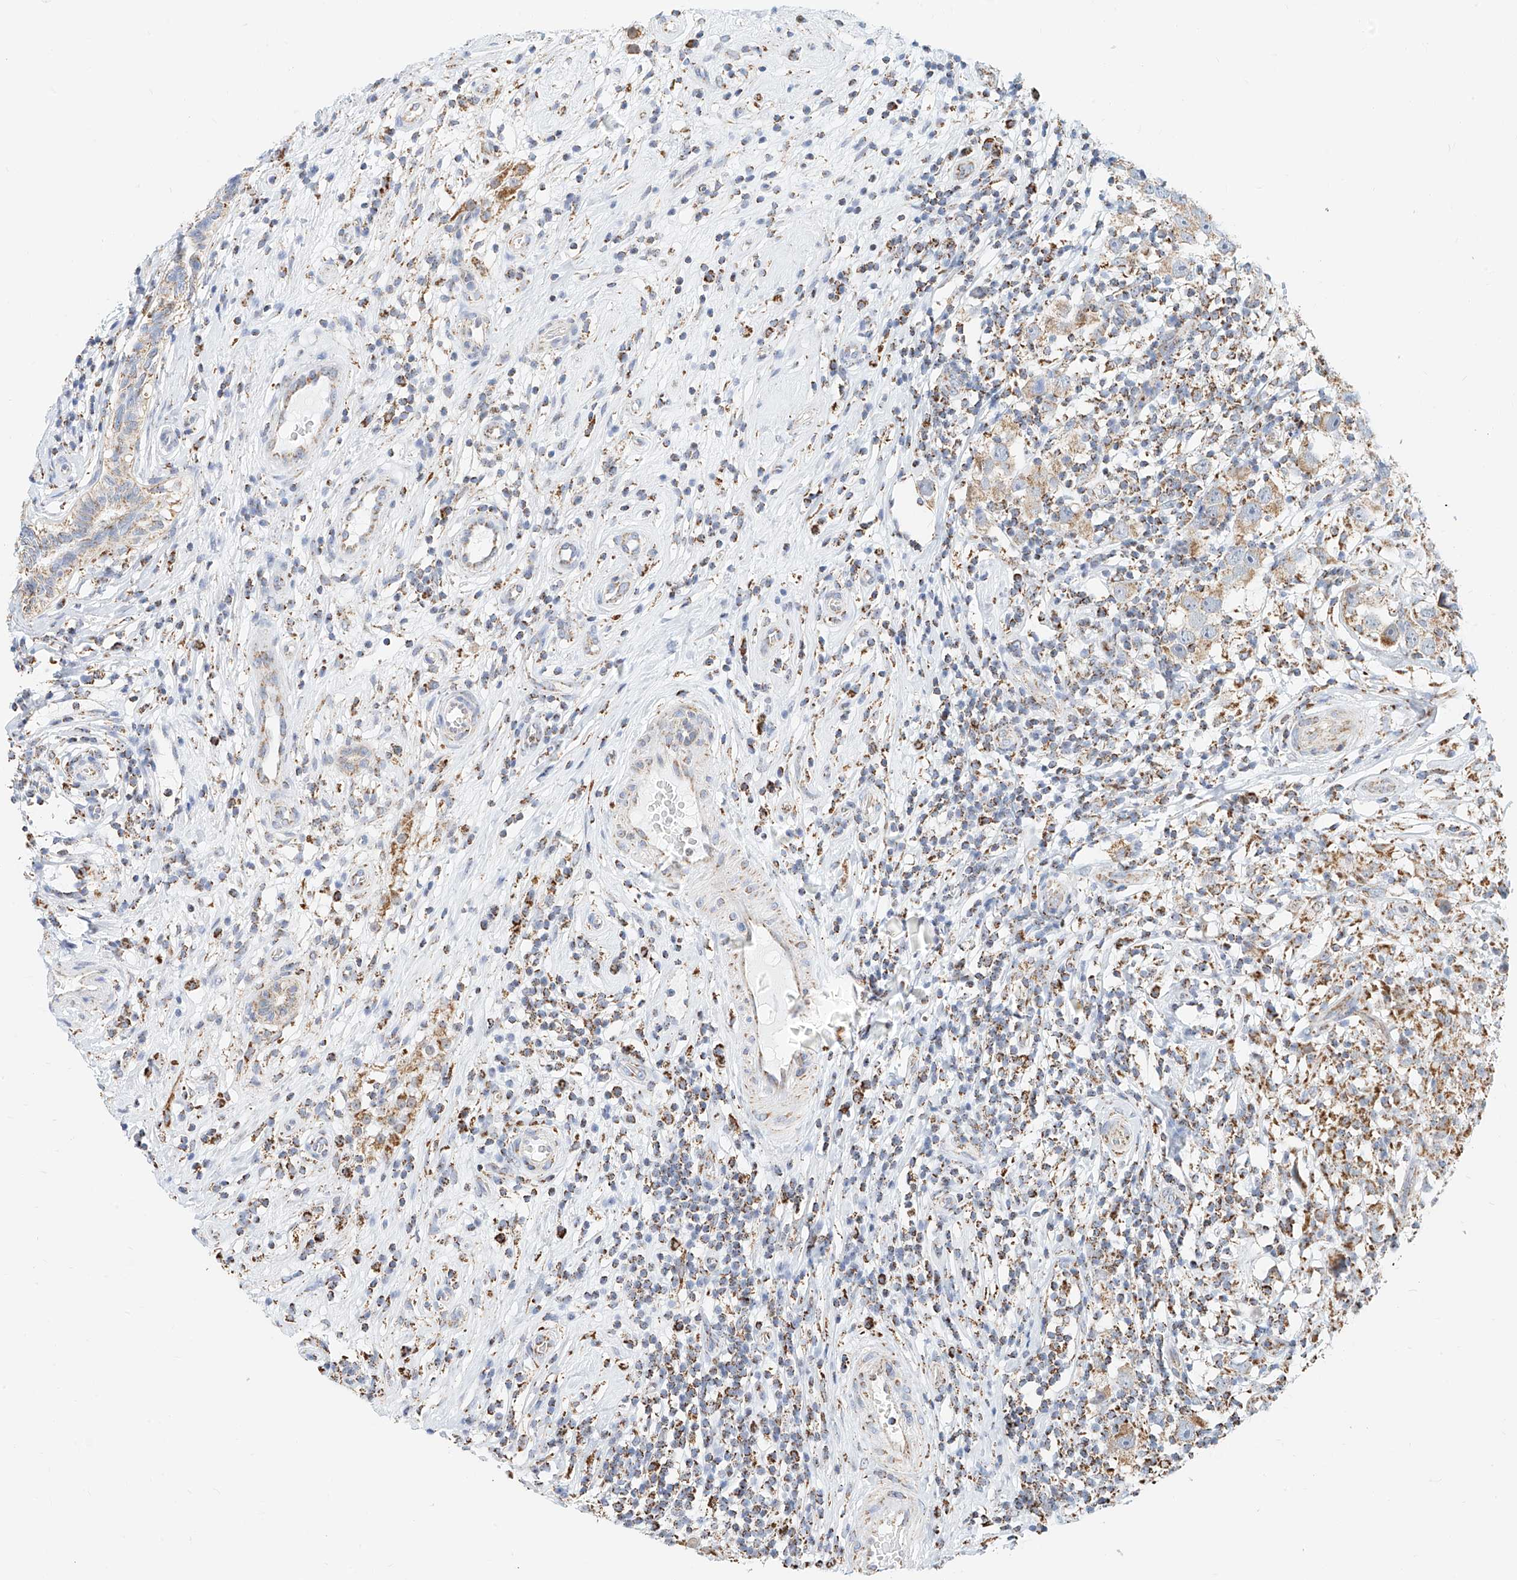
{"staining": {"intensity": "weak", "quantity": "<25%", "location": "cytoplasmic/membranous"}, "tissue": "testis cancer", "cell_type": "Tumor cells", "image_type": "cancer", "snomed": [{"axis": "morphology", "description": "Seminoma, NOS"}, {"axis": "topography", "description": "Testis"}], "caption": "Immunohistochemistry image of human seminoma (testis) stained for a protein (brown), which reveals no staining in tumor cells.", "gene": "NALCN", "patient": {"sex": "male", "age": 49}}